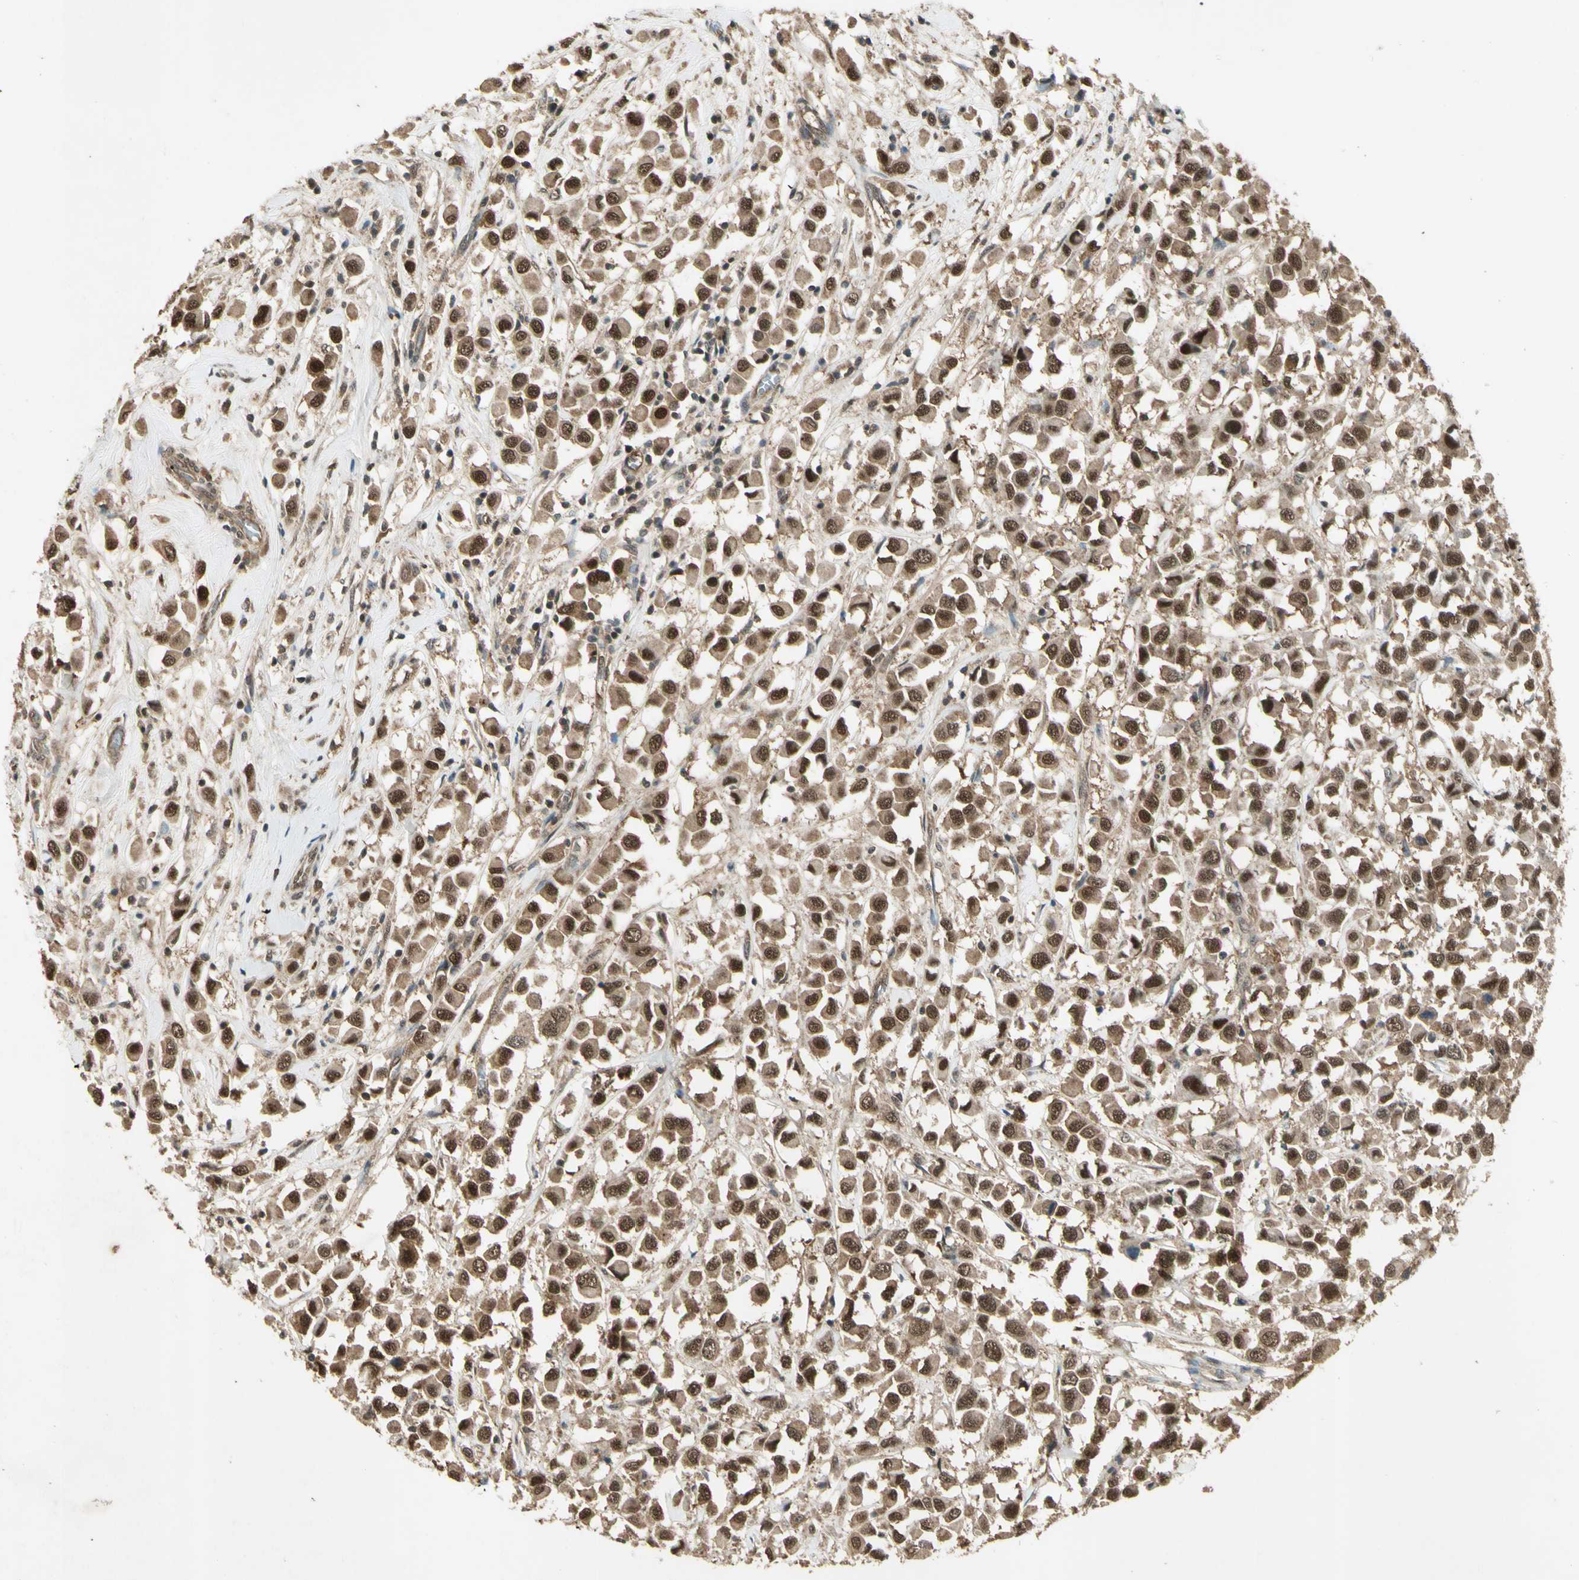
{"staining": {"intensity": "strong", "quantity": ">75%", "location": "cytoplasmic/membranous,nuclear"}, "tissue": "breast cancer", "cell_type": "Tumor cells", "image_type": "cancer", "snomed": [{"axis": "morphology", "description": "Duct carcinoma"}, {"axis": "topography", "description": "Breast"}], "caption": "Immunohistochemistry (IHC) (DAB (3,3'-diaminobenzidine)) staining of human breast infiltrating ductal carcinoma demonstrates strong cytoplasmic/membranous and nuclear protein expression in about >75% of tumor cells.", "gene": "PSMD5", "patient": {"sex": "female", "age": 61}}